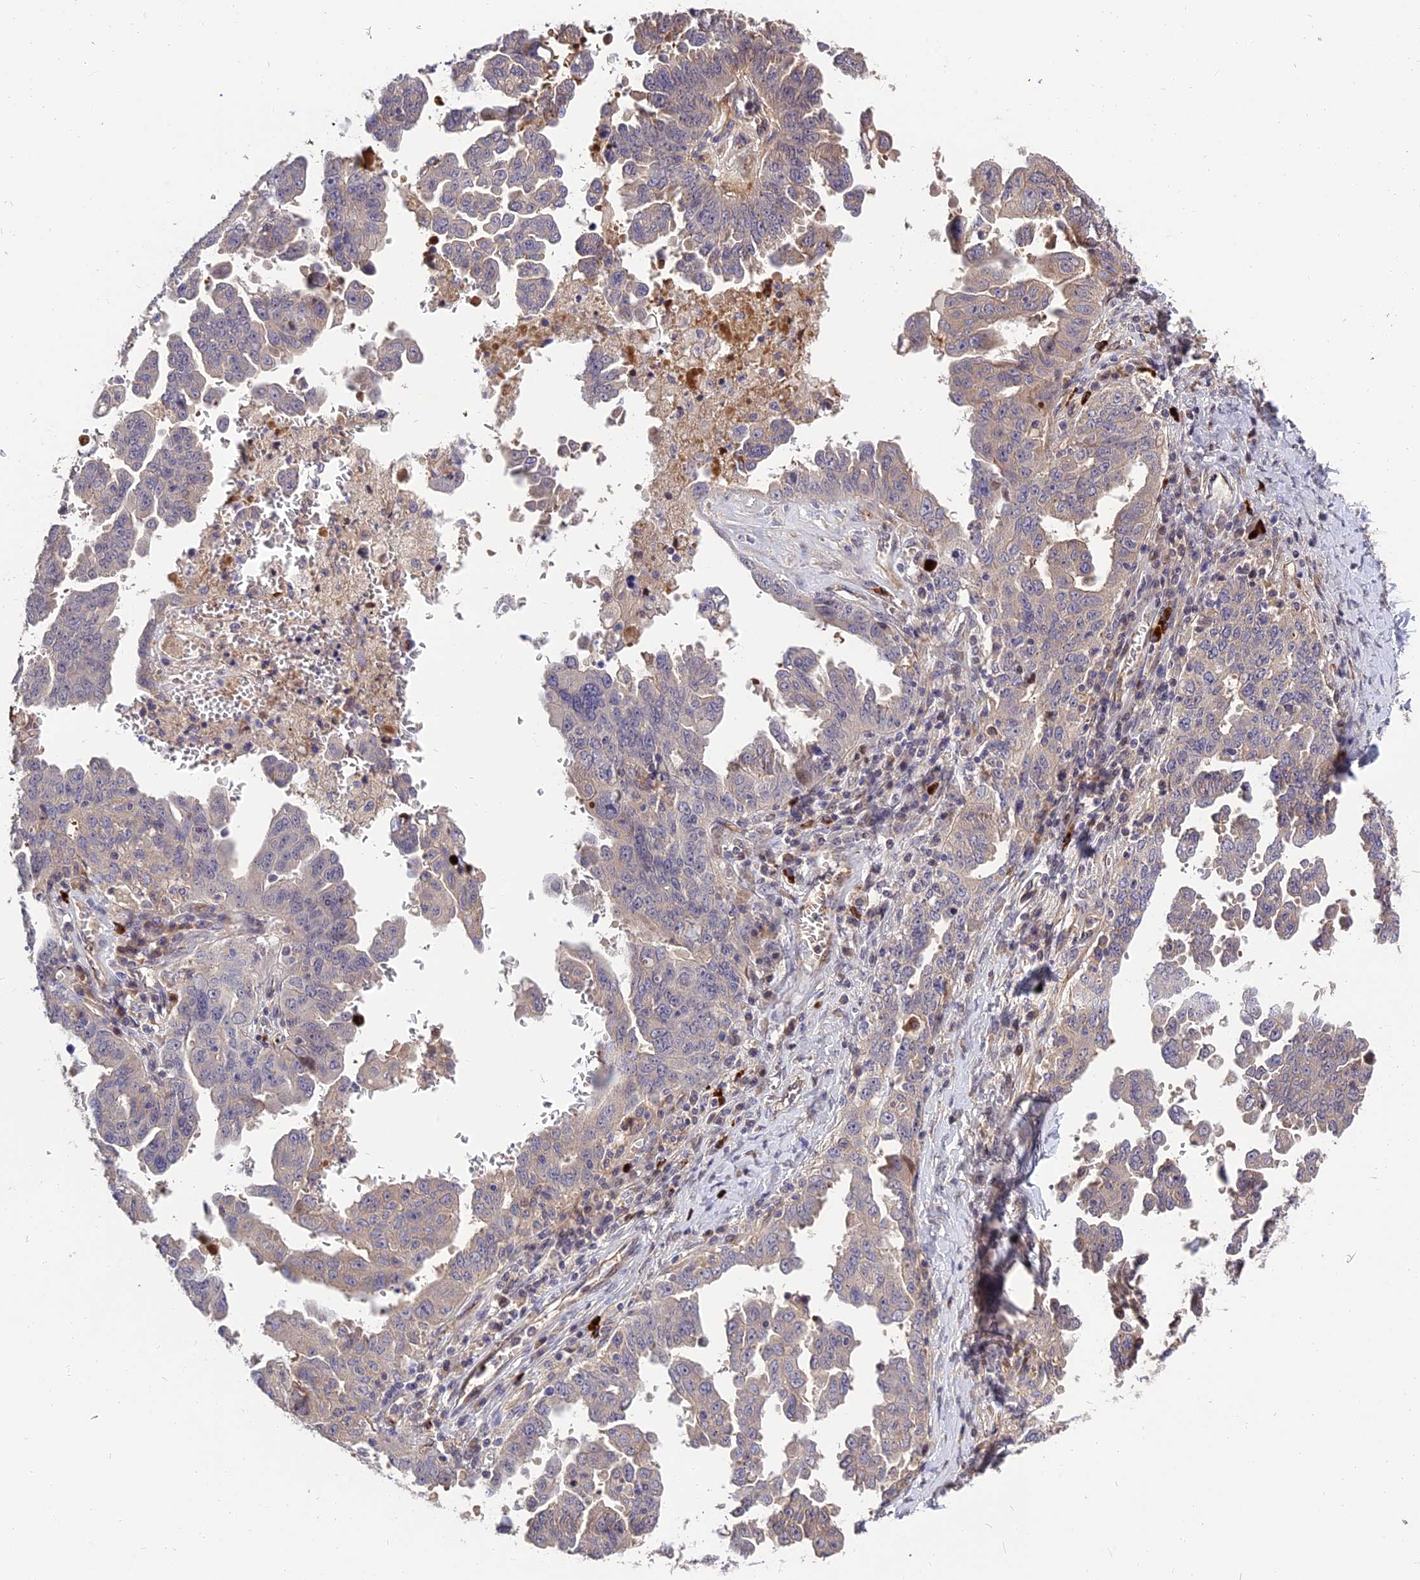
{"staining": {"intensity": "weak", "quantity": "<25%", "location": "cytoplasmic/membranous"}, "tissue": "ovarian cancer", "cell_type": "Tumor cells", "image_type": "cancer", "snomed": [{"axis": "morphology", "description": "Carcinoma, endometroid"}, {"axis": "topography", "description": "Ovary"}], "caption": "This micrograph is of ovarian cancer stained with immunohistochemistry to label a protein in brown with the nuclei are counter-stained blue. There is no expression in tumor cells.", "gene": "MFSD2A", "patient": {"sex": "female", "age": 62}}